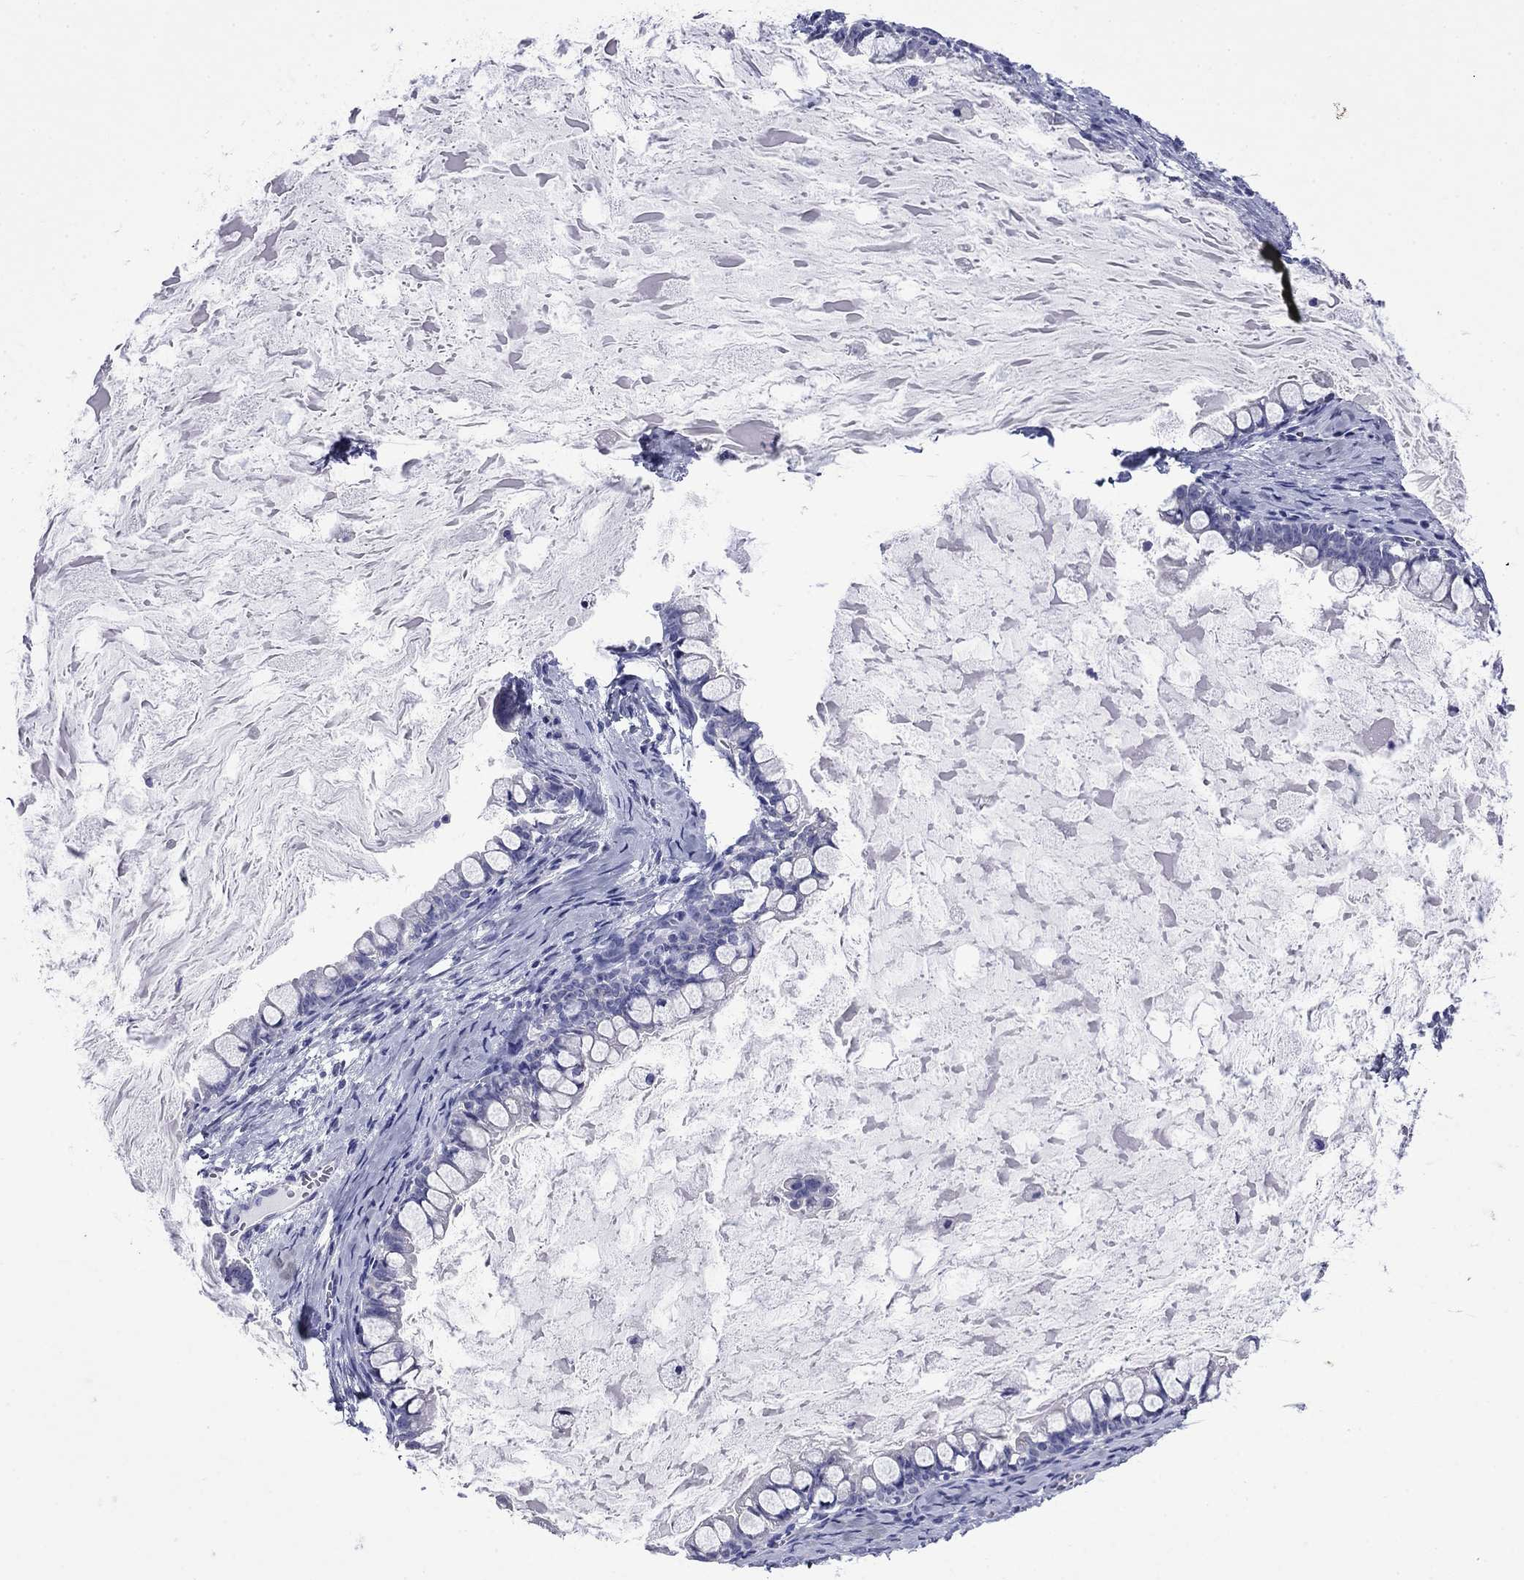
{"staining": {"intensity": "negative", "quantity": "none", "location": "none"}, "tissue": "ovarian cancer", "cell_type": "Tumor cells", "image_type": "cancer", "snomed": [{"axis": "morphology", "description": "Cystadenocarcinoma, mucinous, NOS"}, {"axis": "topography", "description": "Ovary"}], "caption": "Ovarian cancer (mucinous cystadenocarcinoma) stained for a protein using IHC demonstrates no expression tumor cells.", "gene": "GIP", "patient": {"sex": "female", "age": 63}}